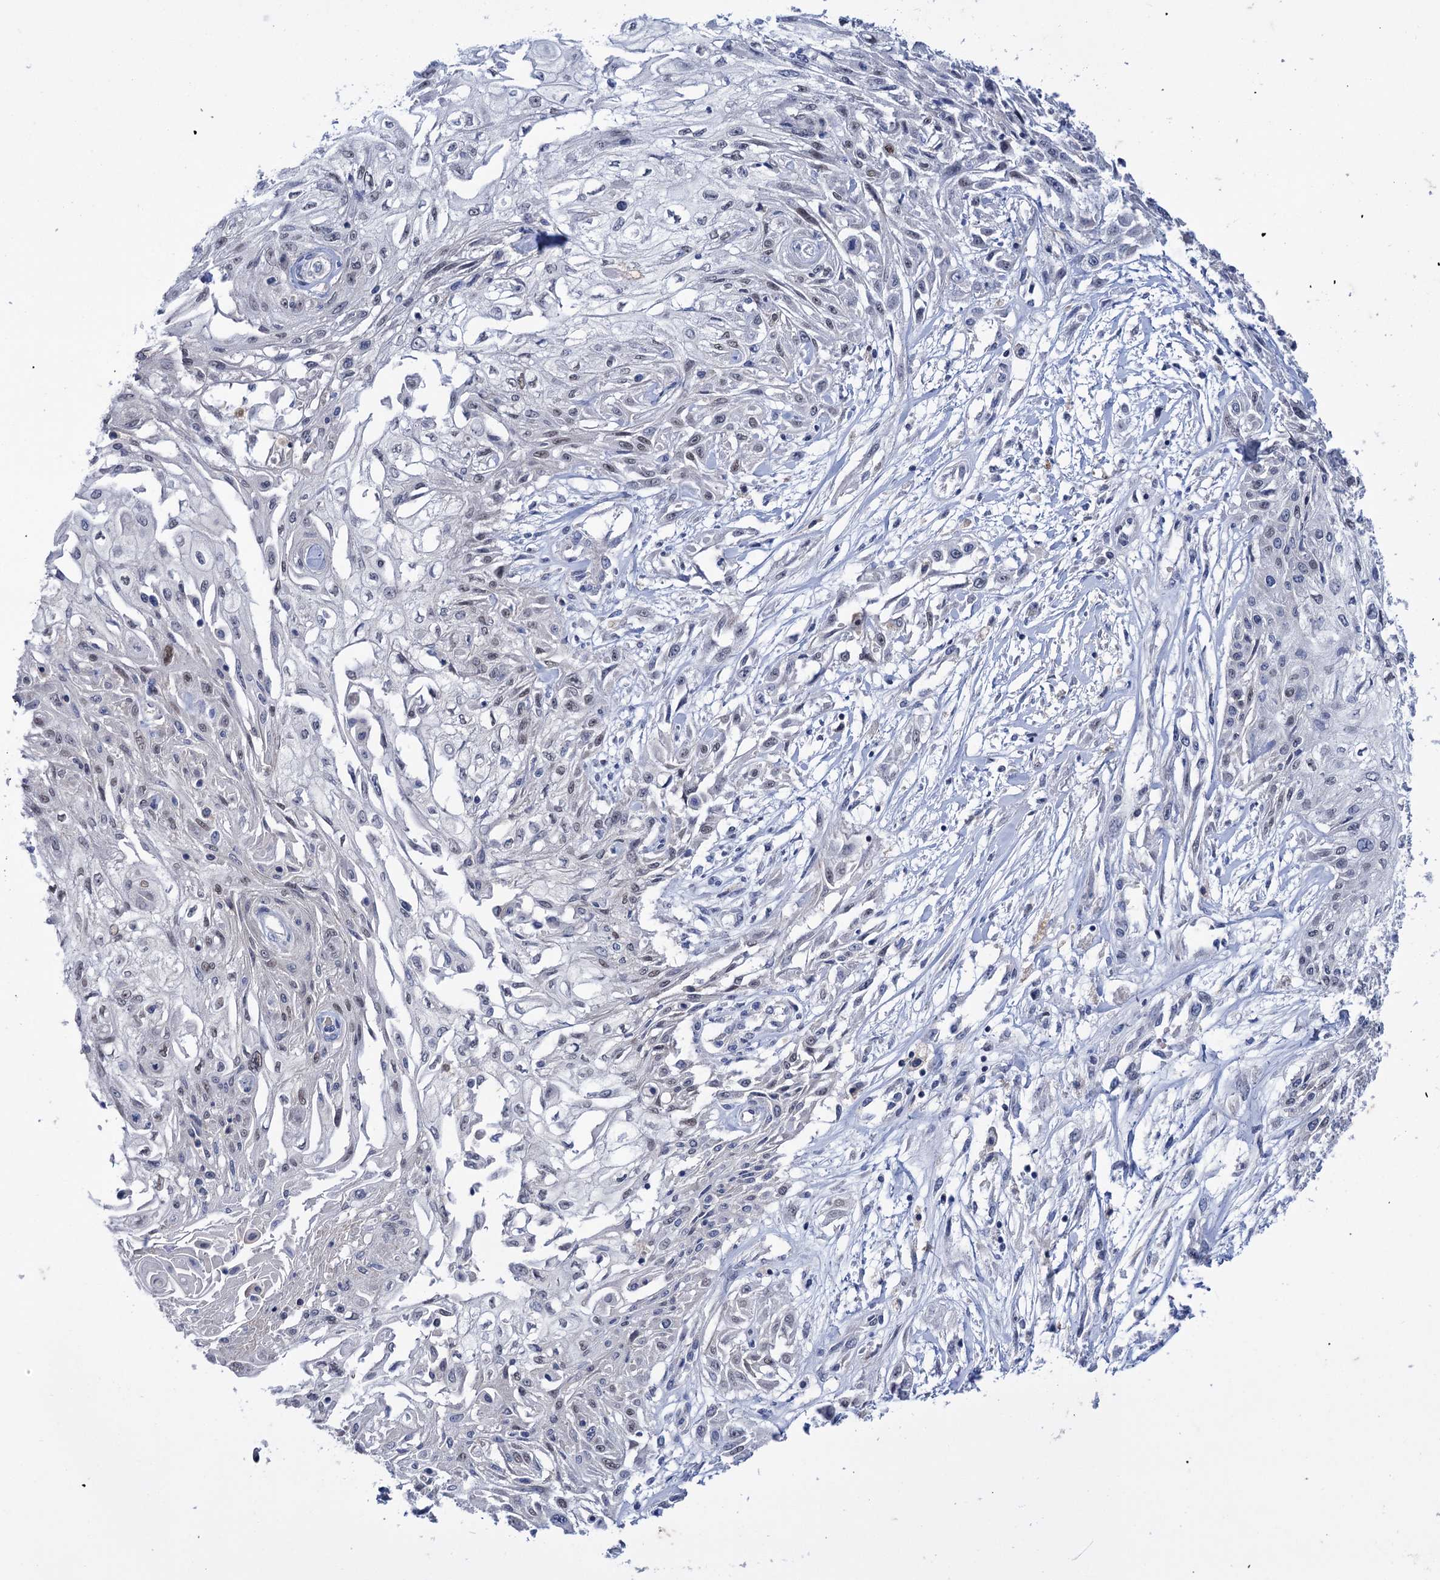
{"staining": {"intensity": "negative", "quantity": "none", "location": "none"}, "tissue": "skin cancer", "cell_type": "Tumor cells", "image_type": "cancer", "snomed": [{"axis": "morphology", "description": "Squamous cell carcinoma, NOS"}, {"axis": "morphology", "description": "Squamous cell carcinoma, metastatic, NOS"}, {"axis": "topography", "description": "Skin"}, {"axis": "topography", "description": "Lymph node"}], "caption": "Photomicrograph shows no significant protein positivity in tumor cells of metastatic squamous cell carcinoma (skin). (DAB immunohistochemistry visualized using brightfield microscopy, high magnification).", "gene": "MID1IP1", "patient": {"sex": "male", "age": 75}}